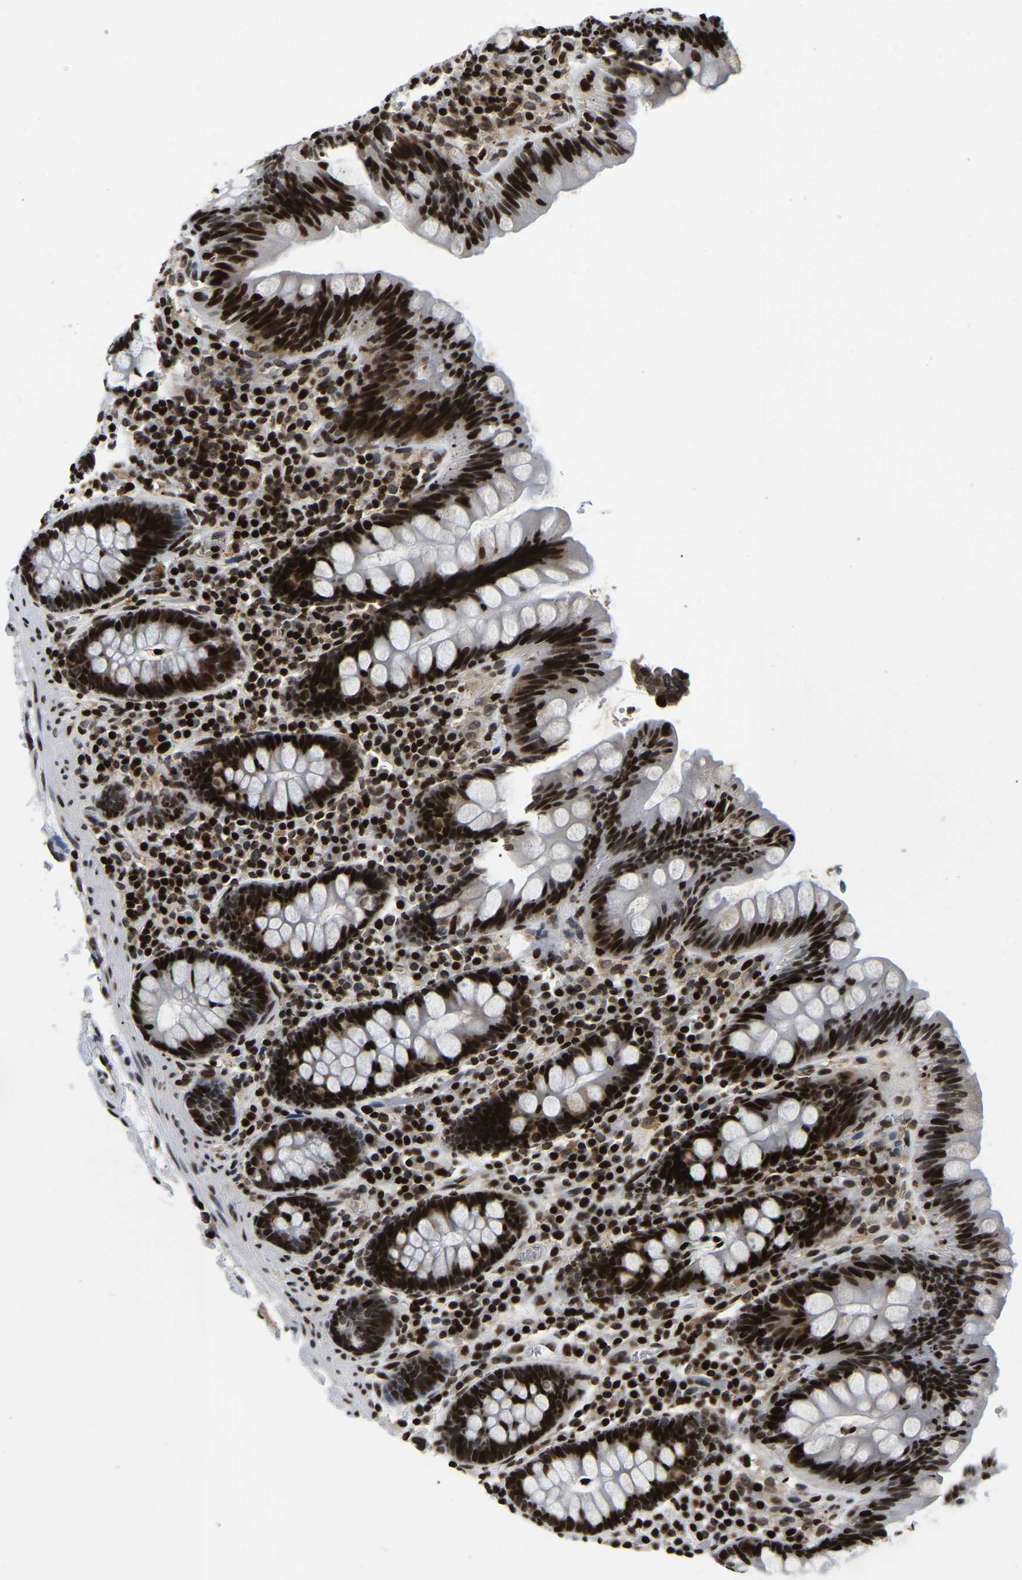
{"staining": {"intensity": "strong", "quantity": ">75%", "location": "nuclear"}, "tissue": "colon", "cell_type": "Endothelial cells", "image_type": "normal", "snomed": [{"axis": "morphology", "description": "Normal tissue, NOS"}, {"axis": "topography", "description": "Colon"}], "caption": "Protein staining by immunohistochemistry displays strong nuclear staining in approximately >75% of endothelial cells in normal colon. The staining was performed using DAB, with brown indicating positive protein expression. Nuclei are stained blue with hematoxylin.", "gene": "LRRC61", "patient": {"sex": "female", "age": 80}}